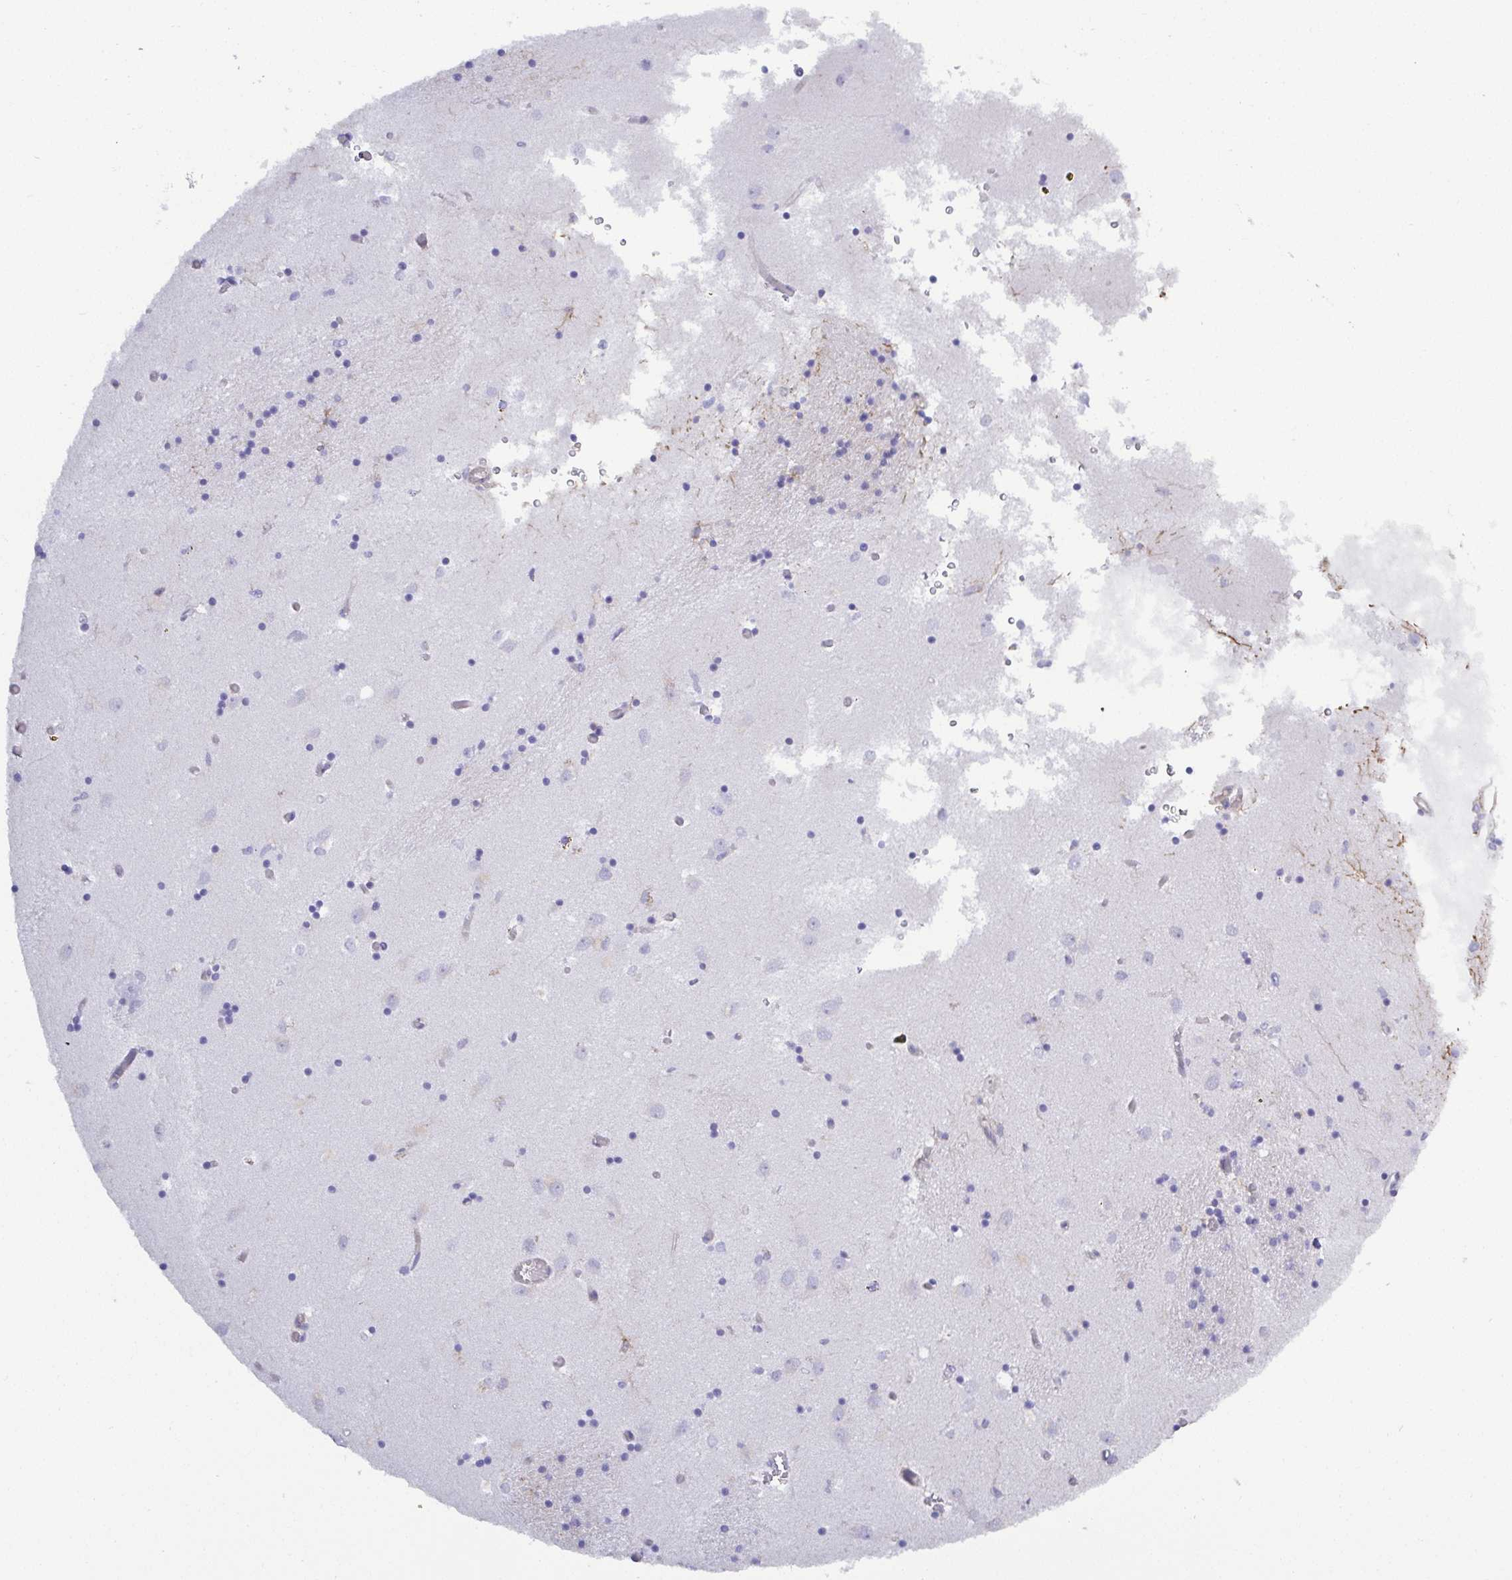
{"staining": {"intensity": "negative", "quantity": "none", "location": "none"}, "tissue": "caudate", "cell_type": "Glial cells", "image_type": "normal", "snomed": [{"axis": "morphology", "description": "Normal tissue, NOS"}, {"axis": "topography", "description": "Lateral ventricle wall"}], "caption": "Micrograph shows no protein staining in glial cells of normal caudate.", "gene": "LIMA1", "patient": {"sex": "male", "age": 70}}